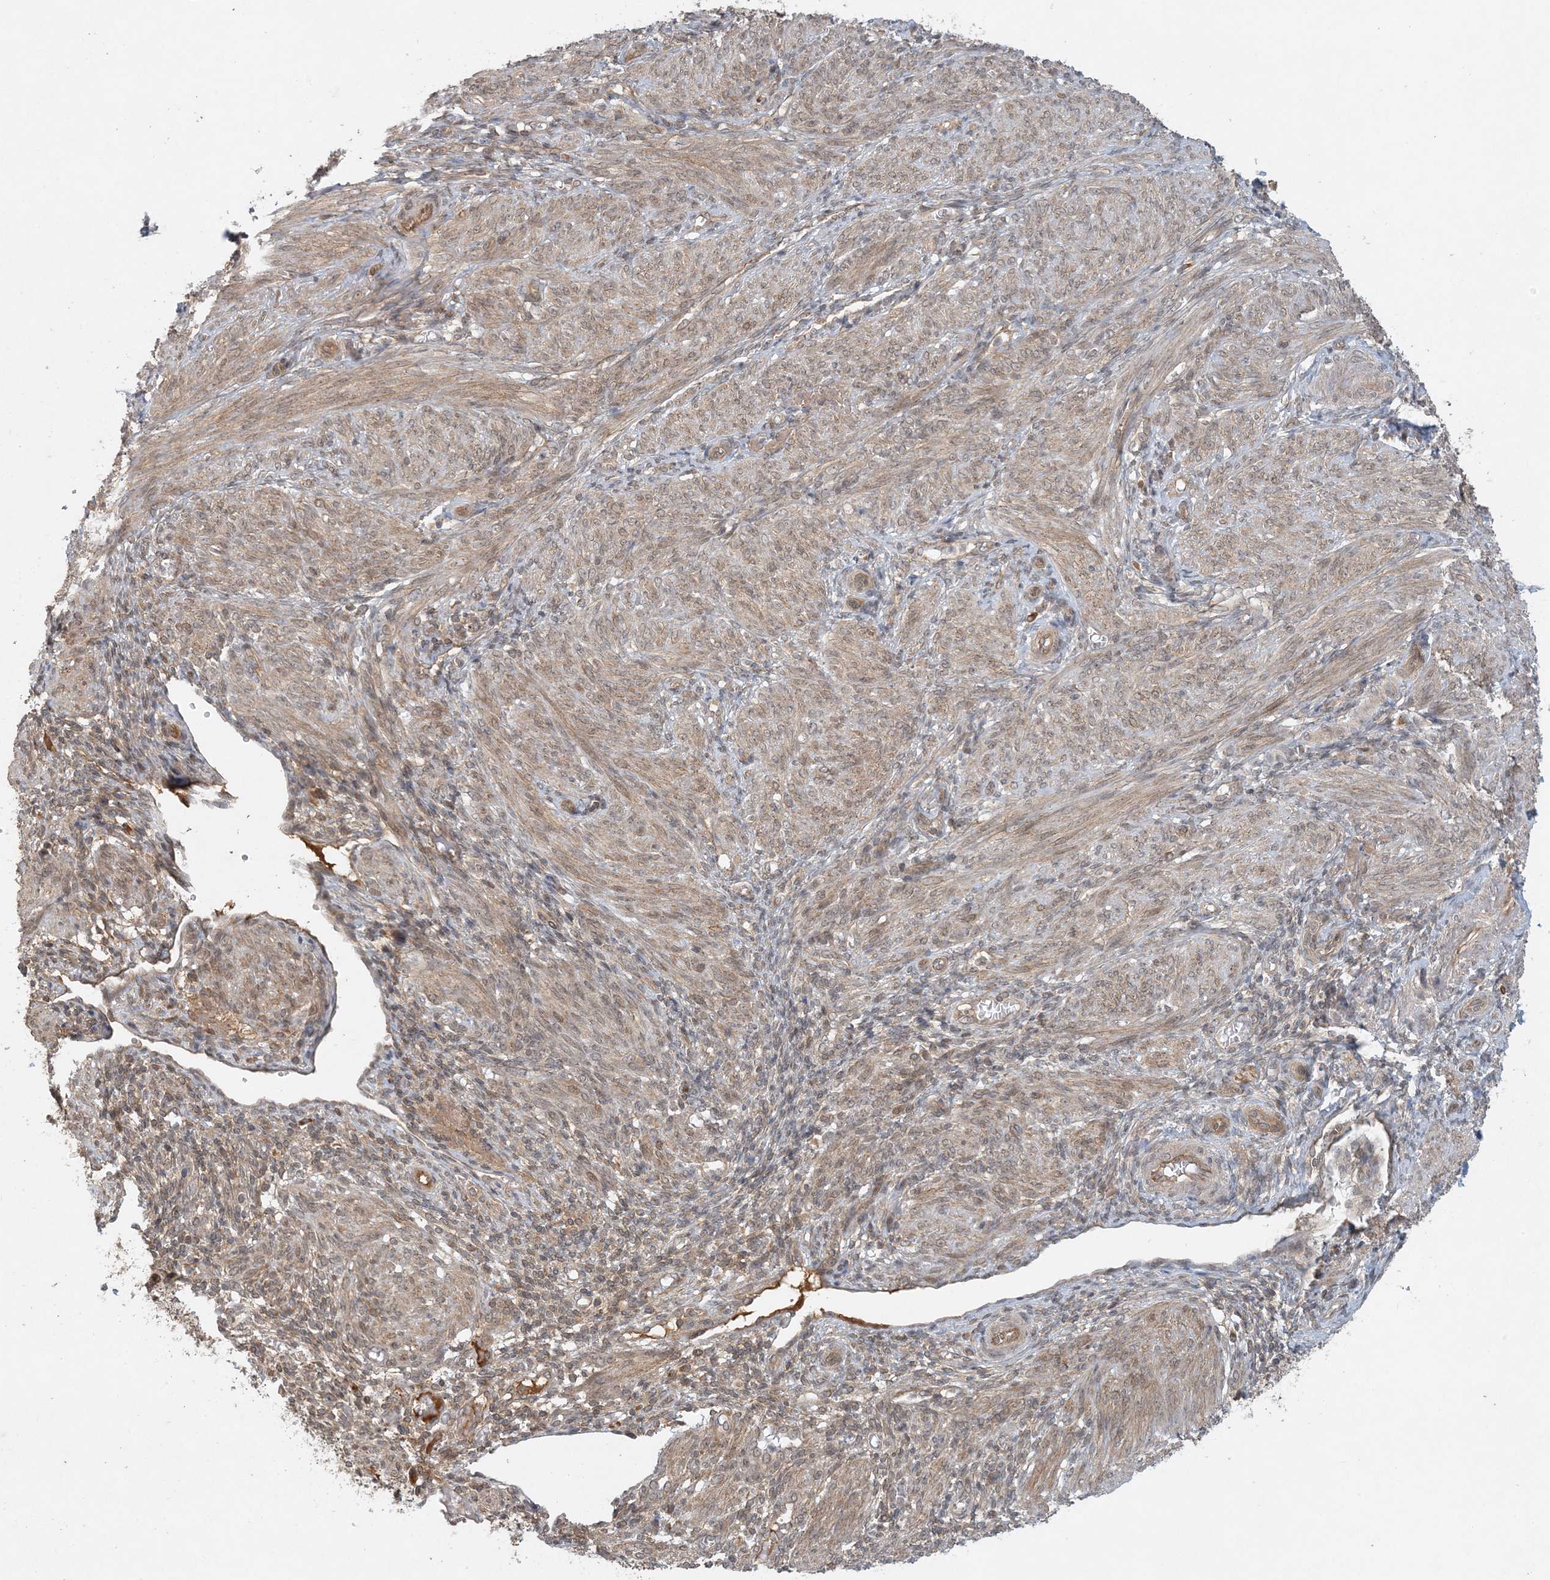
{"staining": {"intensity": "moderate", "quantity": ">75%", "location": "cytoplasmic/membranous"}, "tissue": "smooth muscle", "cell_type": "Smooth muscle cells", "image_type": "normal", "snomed": [{"axis": "morphology", "description": "Normal tissue, NOS"}, {"axis": "topography", "description": "Smooth muscle"}], "caption": "The micrograph exhibits immunohistochemical staining of benign smooth muscle. There is moderate cytoplasmic/membranous staining is appreciated in approximately >75% of smooth muscle cells.", "gene": "ZCCHC4", "patient": {"sex": "female", "age": 39}}